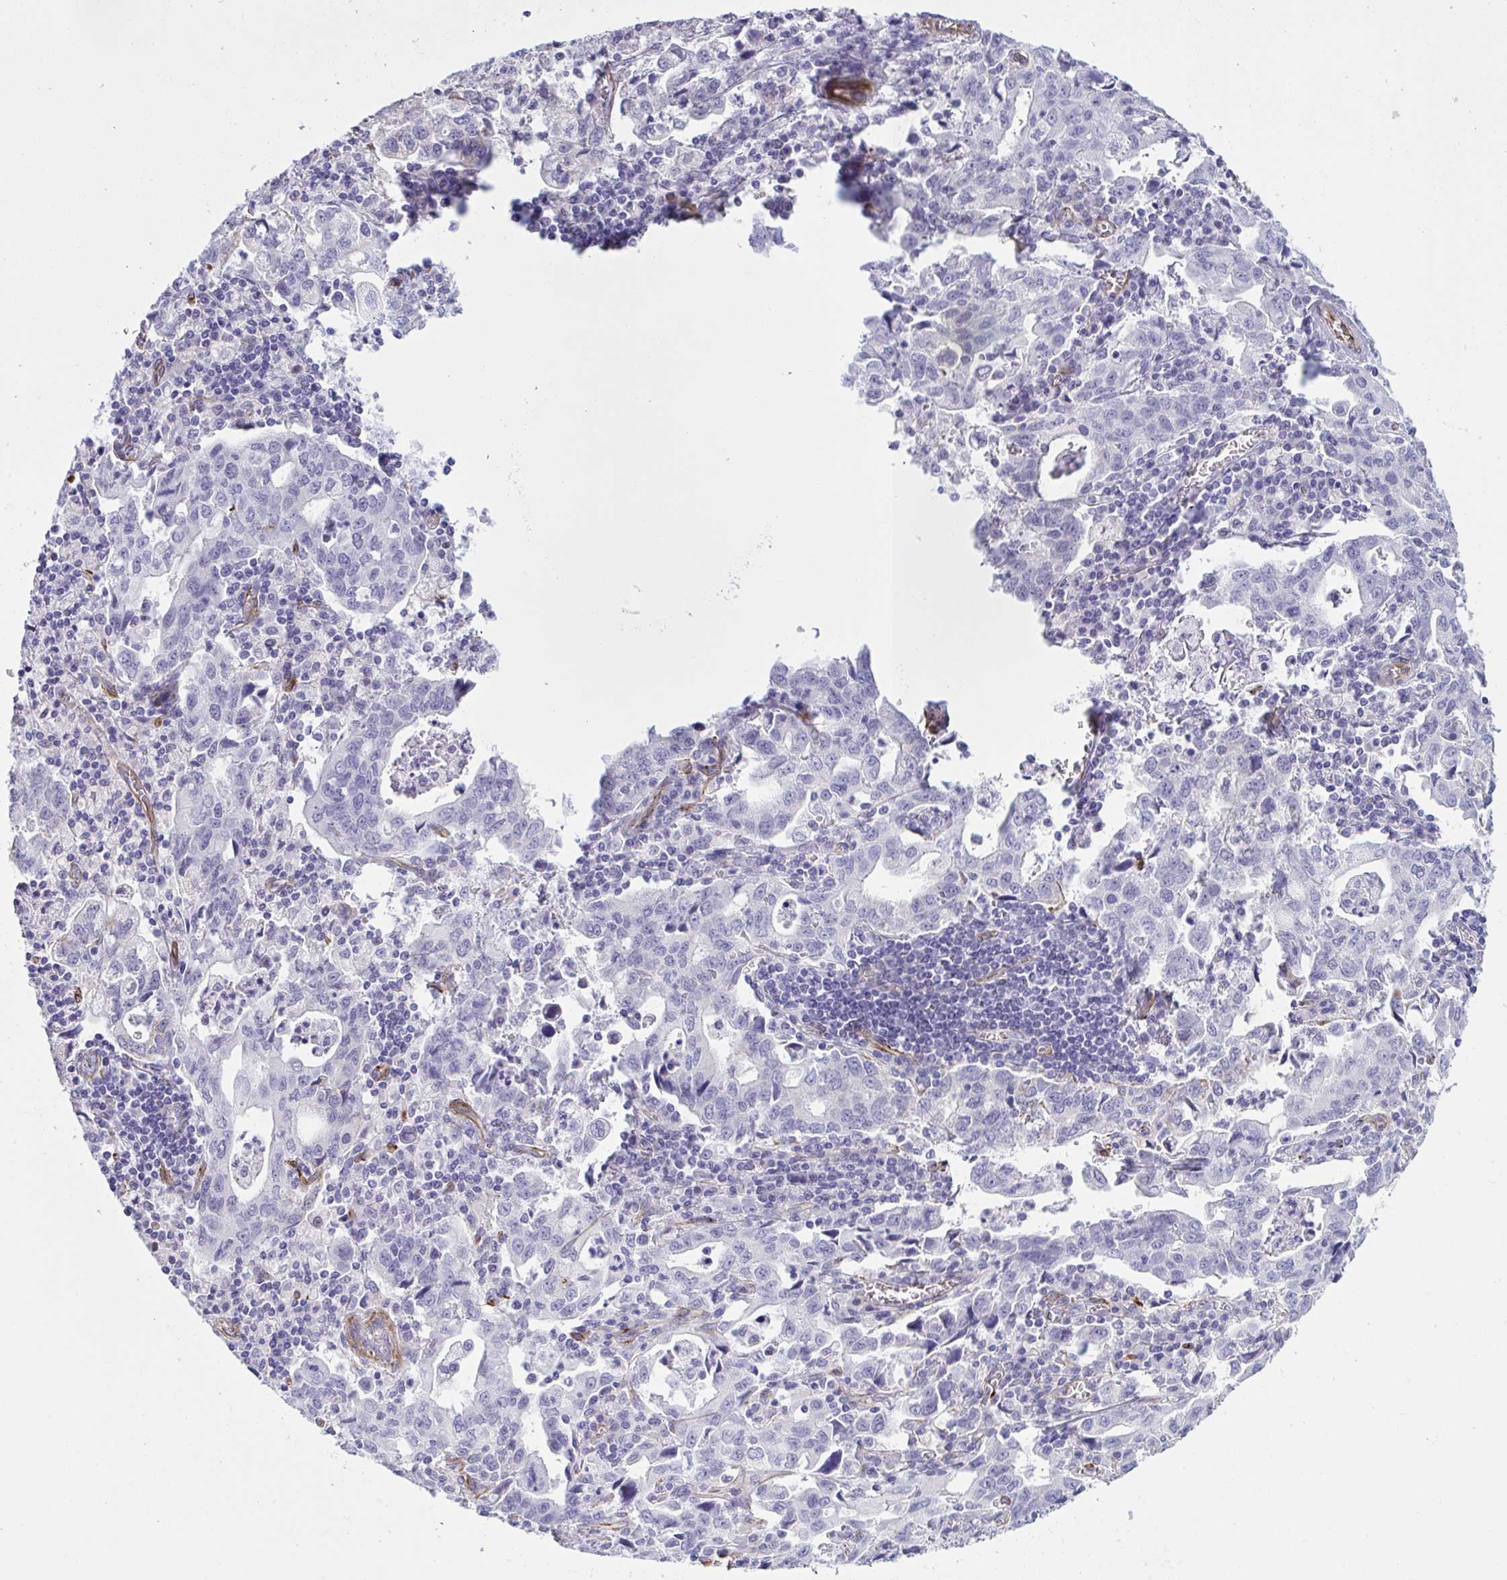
{"staining": {"intensity": "negative", "quantity": "none", "location": "none"}, "tissue": "stomach cancer", "cell_type": "Tumor cells", "image_type": "cancer", "snomed": [{"axis": "morphology", "description": "Adenocarcinoma, NOS"}, {"axis": "topography", "description": "Stomach, upper"}], "caption": "This micrograph is of stomach cancer stained with immunohistochemistry to label a protein in brown with the nuclei are counter-stained blue. There is no expression in tumor cells.", "gene": "SLC35B1", "patient": {"sex": "male", "age": 85}}